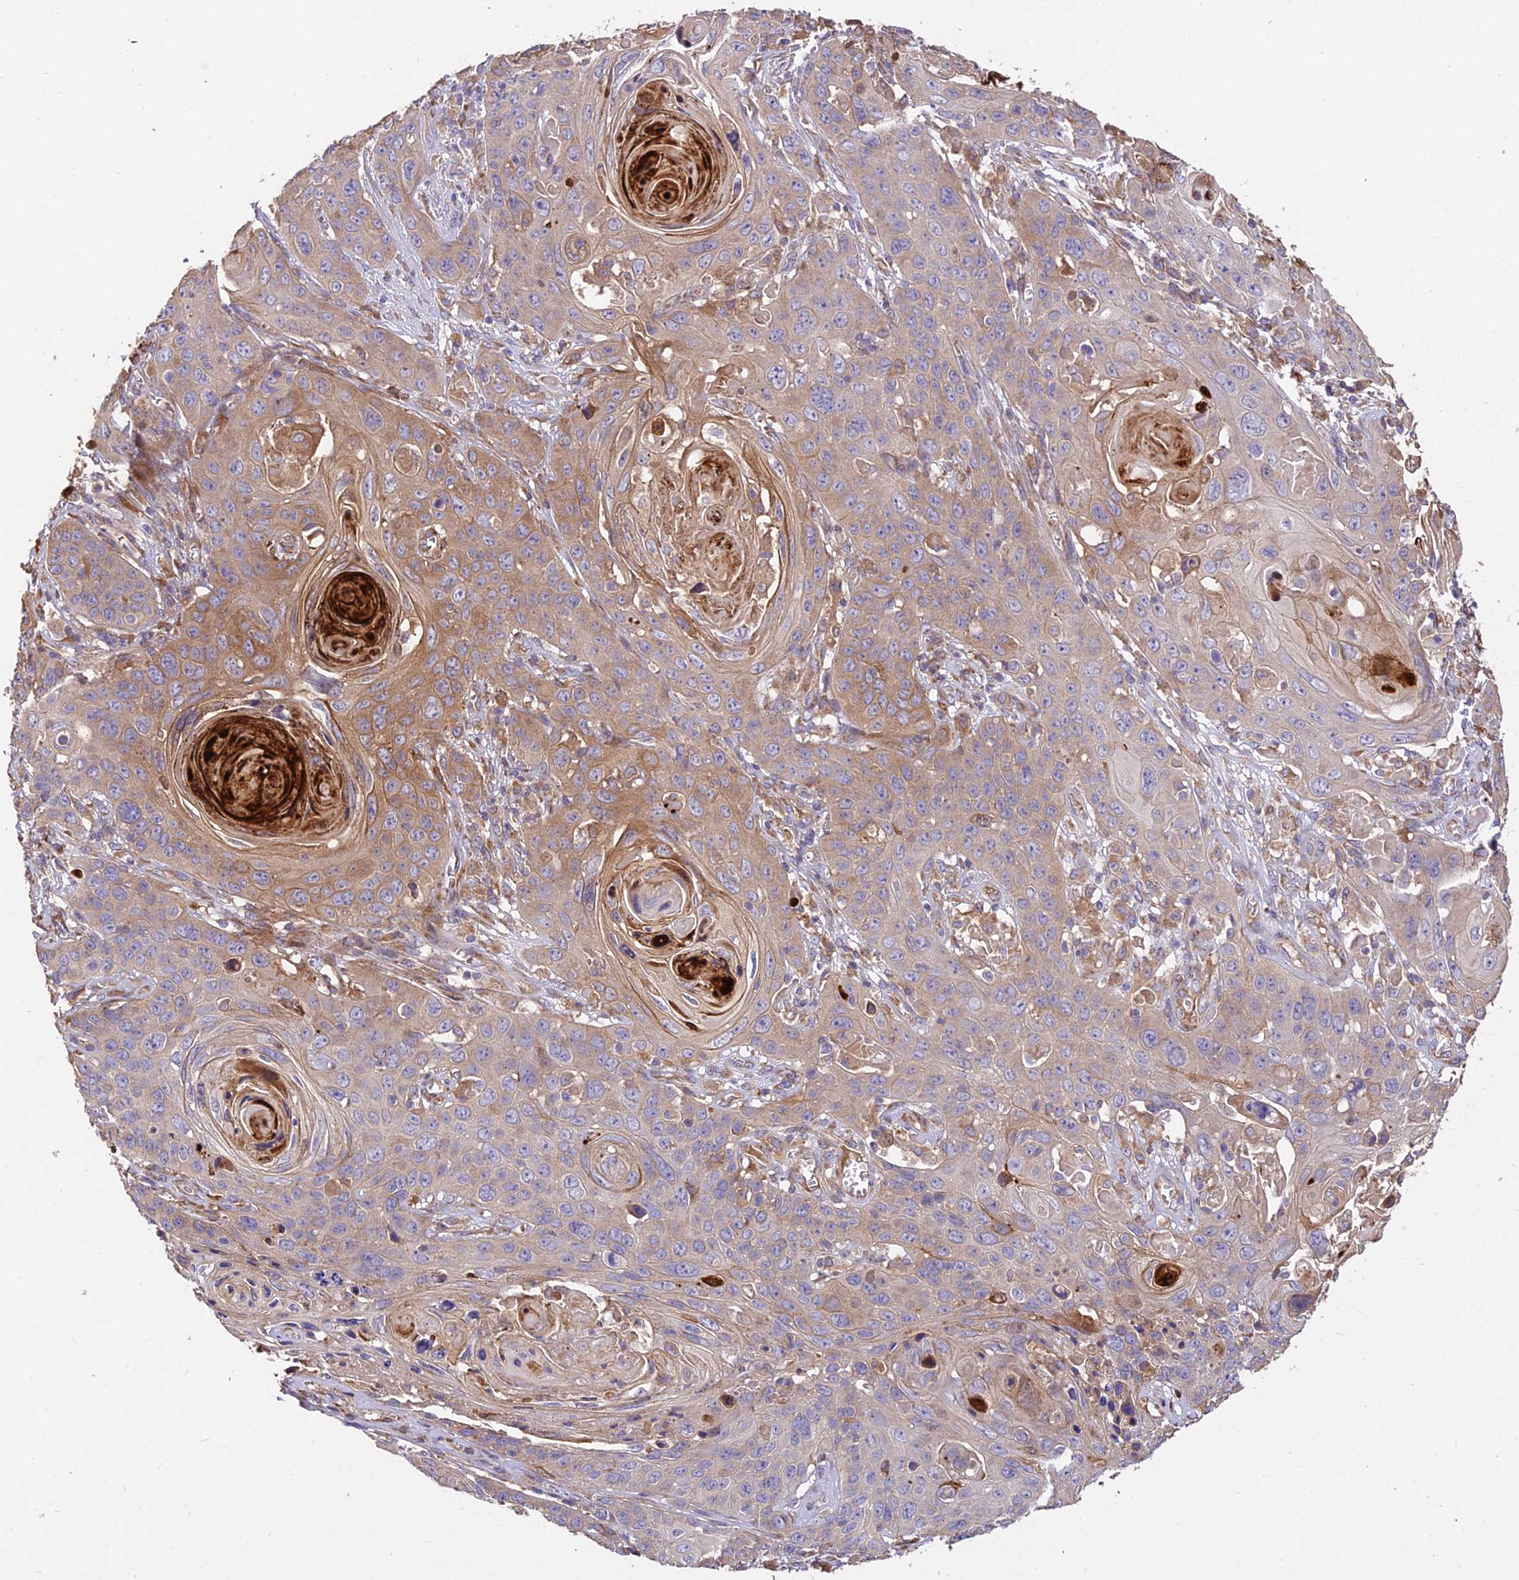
{"staining": {"intensity": "moderate", "quantity": "25%-75%", "location": "cytoplasmic/membranous"}, "tissue": "skin cancer", "cell_type": "Tumor cells", "image_type": "cancer", "snomed": [{"axis": "morphology", "description": "Squamous cell carcinoma, NOS"}, {"axis": "topography", "description": "Skin"}], "caption": "Immunohistochemical staining of skin cancer (squamous cell carcinoma) reveals moderate cytoplasmic/membranous protein expression in about 25%-75% of tumor cells.", "gene": "ROCK1", "patient": {"sex": "male", "age": 55}}